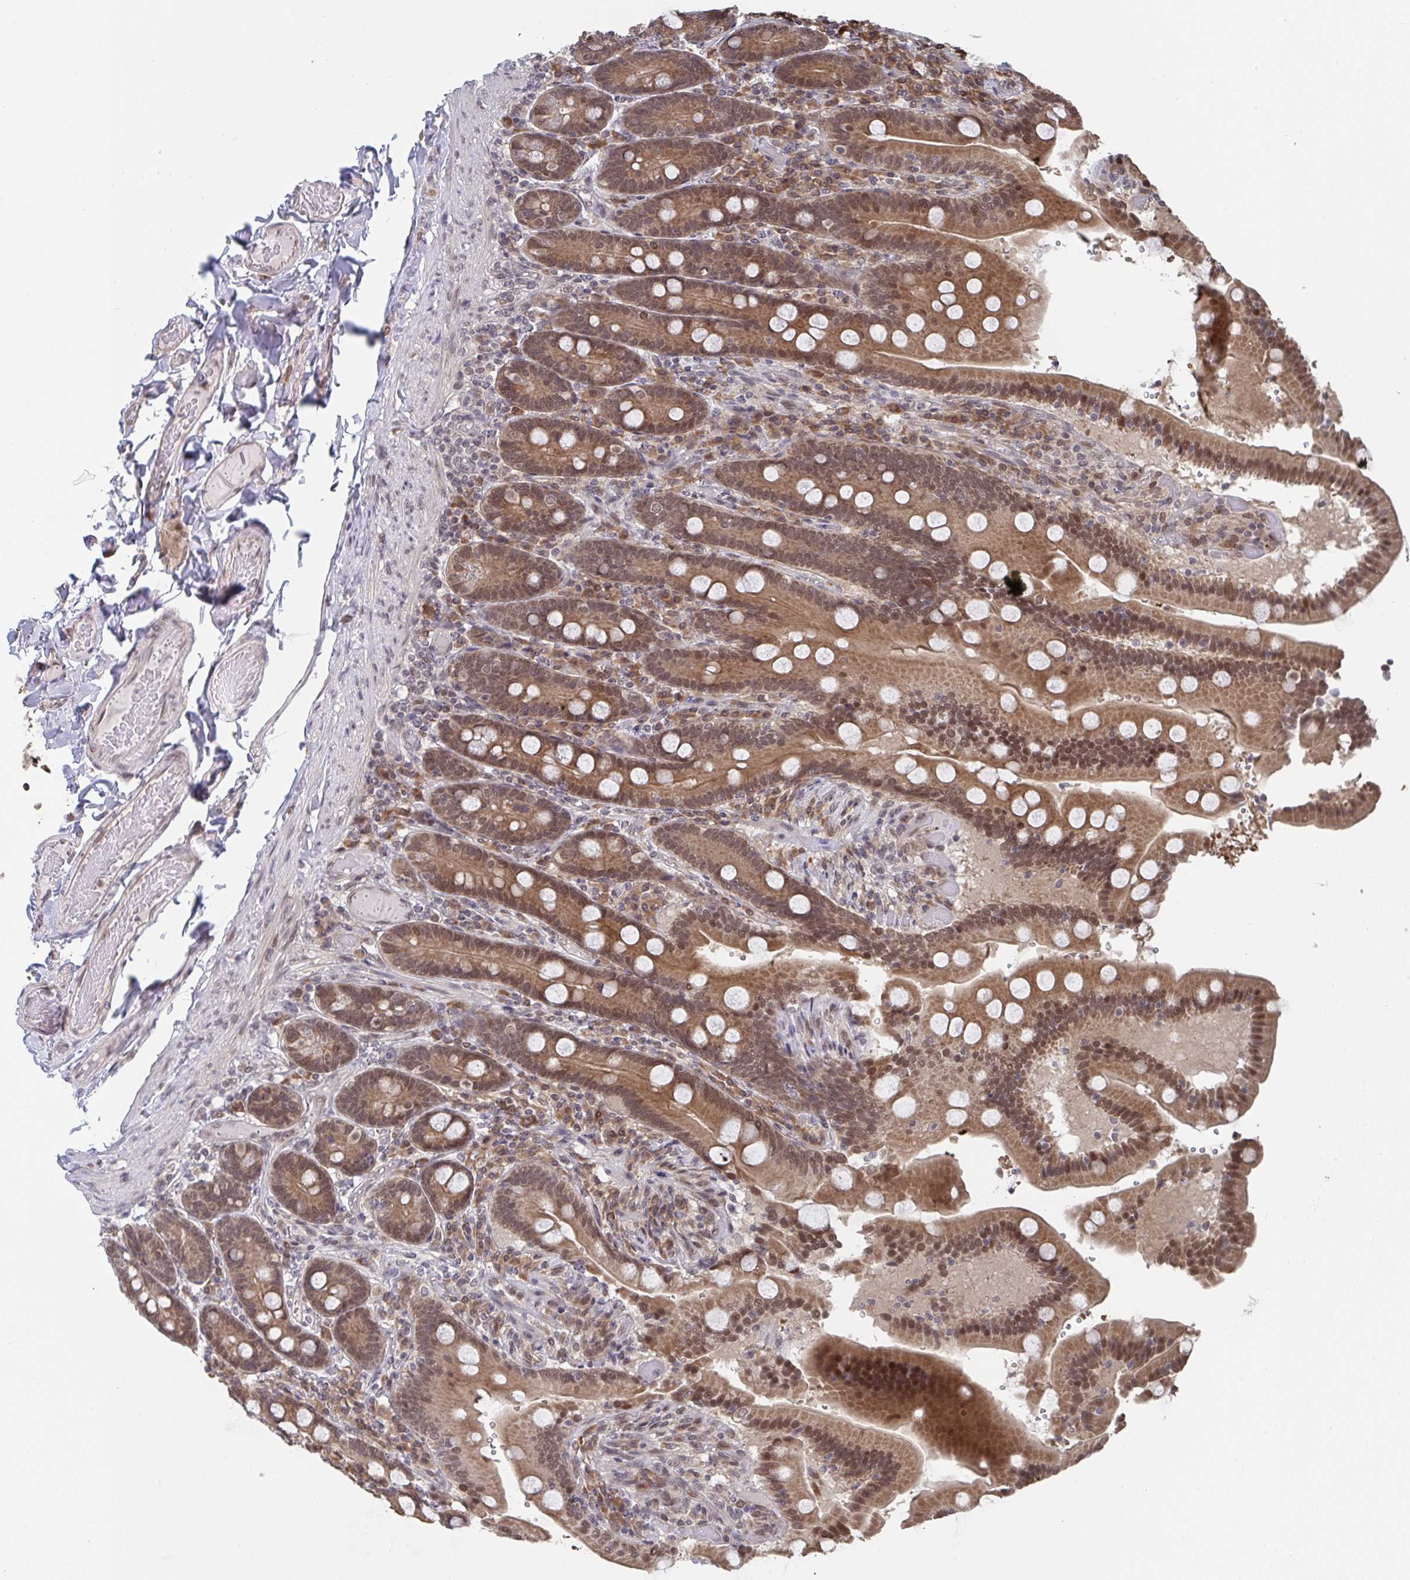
{"staining": {"intensity": "moderate", "quantity": ">75%", "location": "cytoplasmic/membranous,nuclear"}, "tissue": "duodenum", "cell_type": "Glandular cells", "image_type": "normal", "snomed": [{"axis": "morphology", "description": "Normal tissue, NOS"}, {"axis": "topography", "description": "Duodenum"}], "caption": "High-magnification brightfield microscopy of unremarkable duodenum stained with DAB (3,3'-diaminobenzidine) (brown) and counterstained with hematoxylin (blue). glandular cells exhibit moderate cytoplasmic/membranous,nuclear positivity is seen in approximately>75% of cells.", "gene": "JMJD1C", "patient": {"sex": "female", "age": 62}}